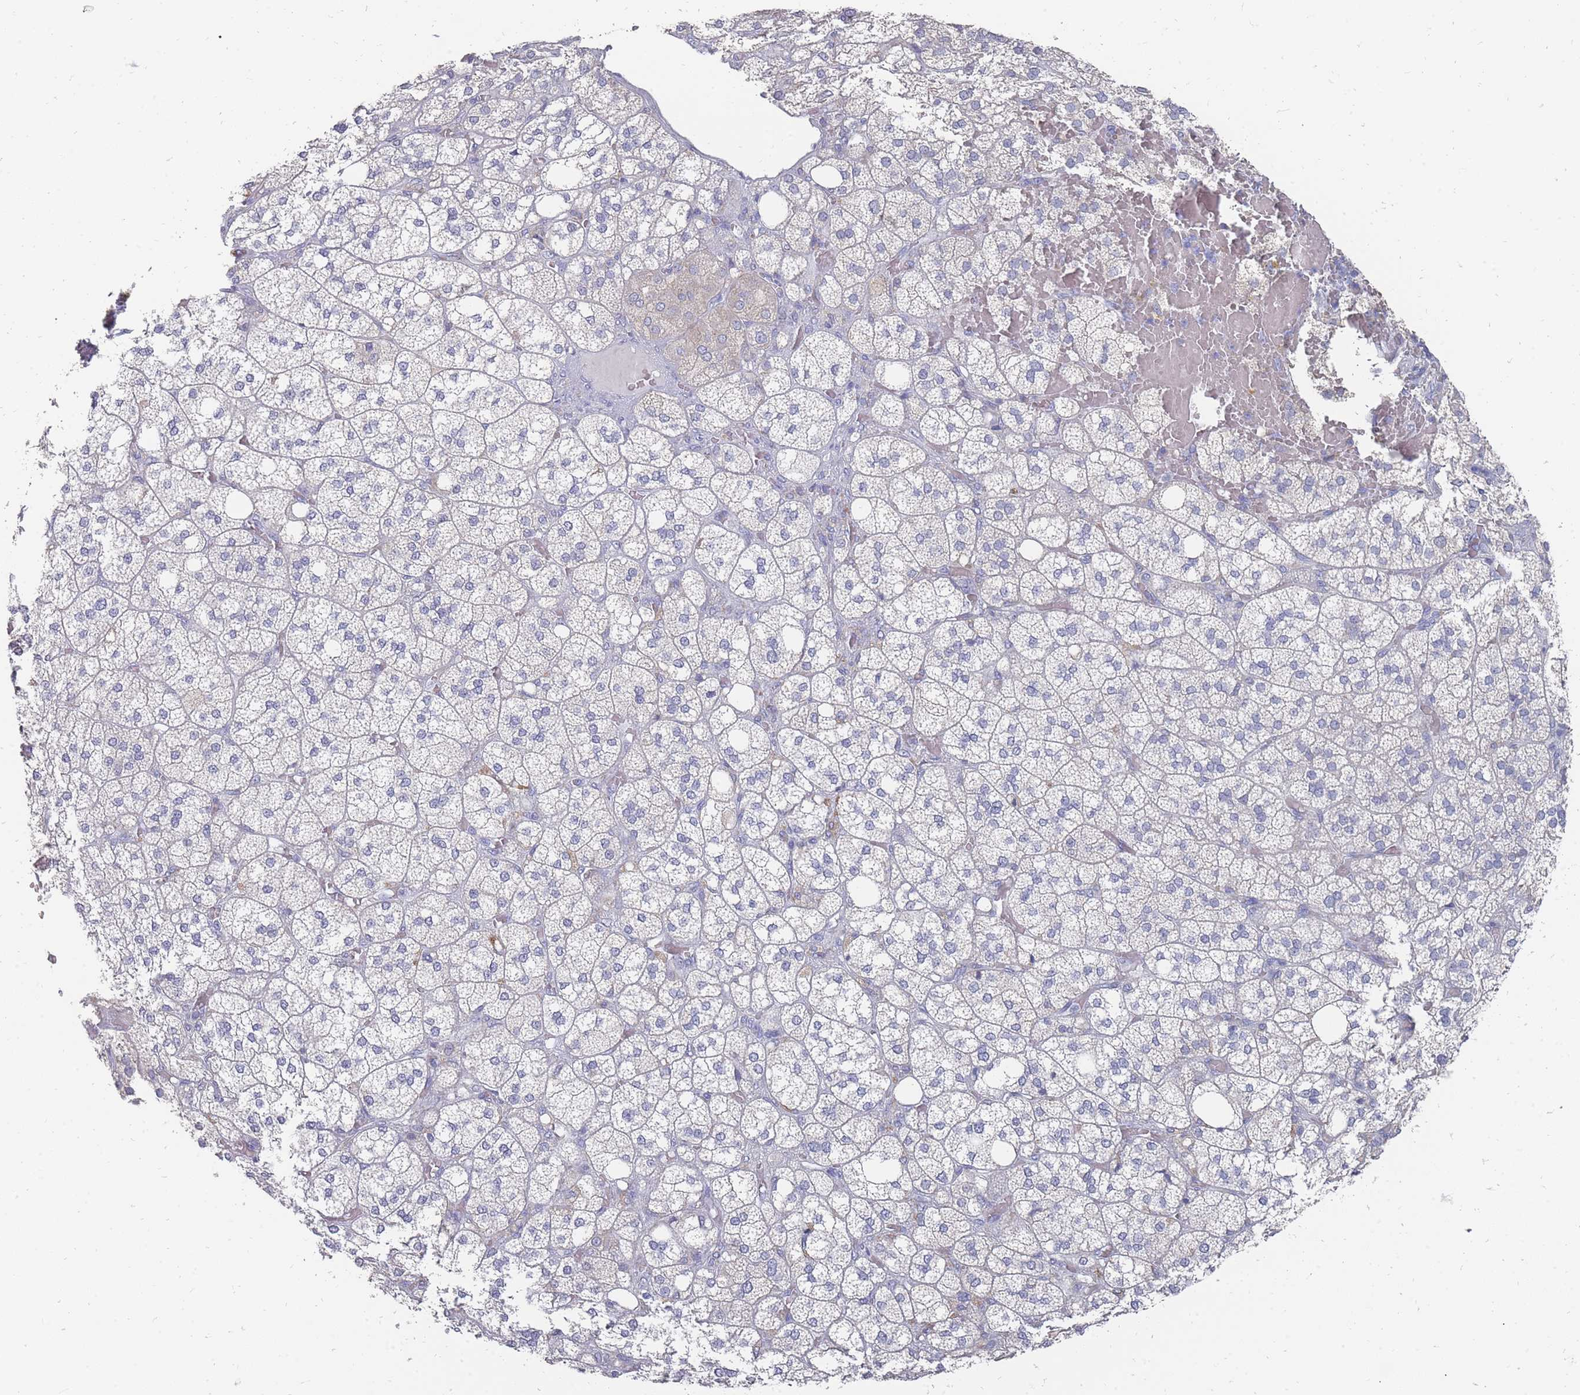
{"staining": {"intensity": "negative", "quantity": "none", "location": "none"}, "tissue": "adrenal gland", "cell_type": "Glandular cells", "image_type": "normal", "snomed": [{"axis": "morphology", "description": "Normal tissue, NOS"}, {"axis": "topography", "description": "Adrenal gland"}], "caption": "Immunohistochemical staining of normal adrenal gland exhibits no significant staining in glandular cells. (Stains: DAB (3,3'-diaminobenzidine) immunohistochemistry with hematoxylin counter stain, Microscopy: brightfield microscopy at high magnification).", "gene": "OTULINL", "patient": {"sex": "male", "age": 61}}